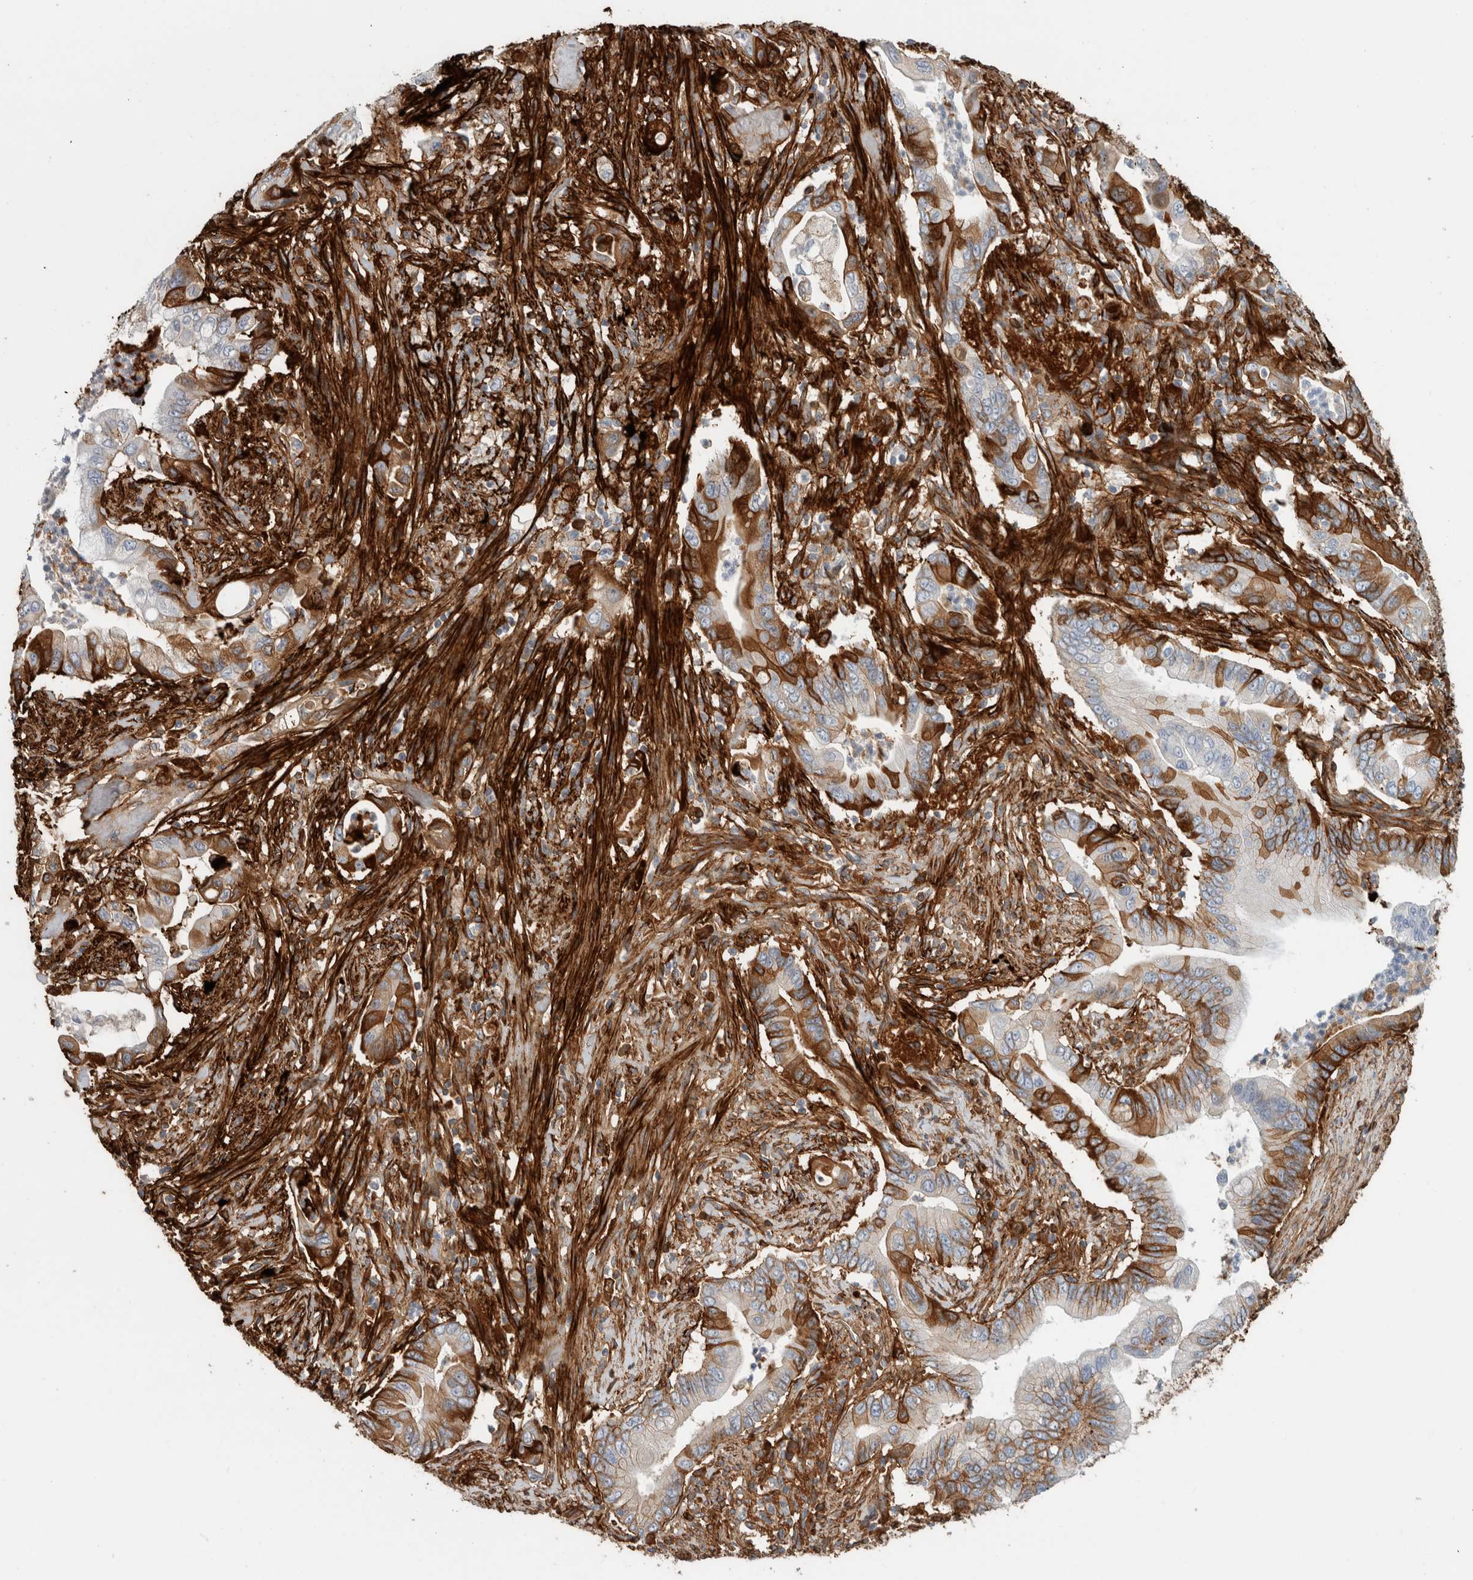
{"staining": {"intensity": "moderate", "quantity": ">75%", "location": "cytoplasmic/membranous"}, "tissue": "pancreatic cancer", "cell_type": "Tumor cells", "image_type": "cancer", "snomed": [{"axis": "morphology", "description": "Adenocarcinoma, NOS"}, {"axis": "topography", "description": "Pancreas"}], "caption": "Tumor cells display moderate cytoplasmic/membranous expression in approximately >75% of cells in pancreatic cancer (adenocarcinoma). (IHC, brightfield microscopy, high magnification).", "gene": "FN1", "patient": {"sex": "male", "age": 78}}